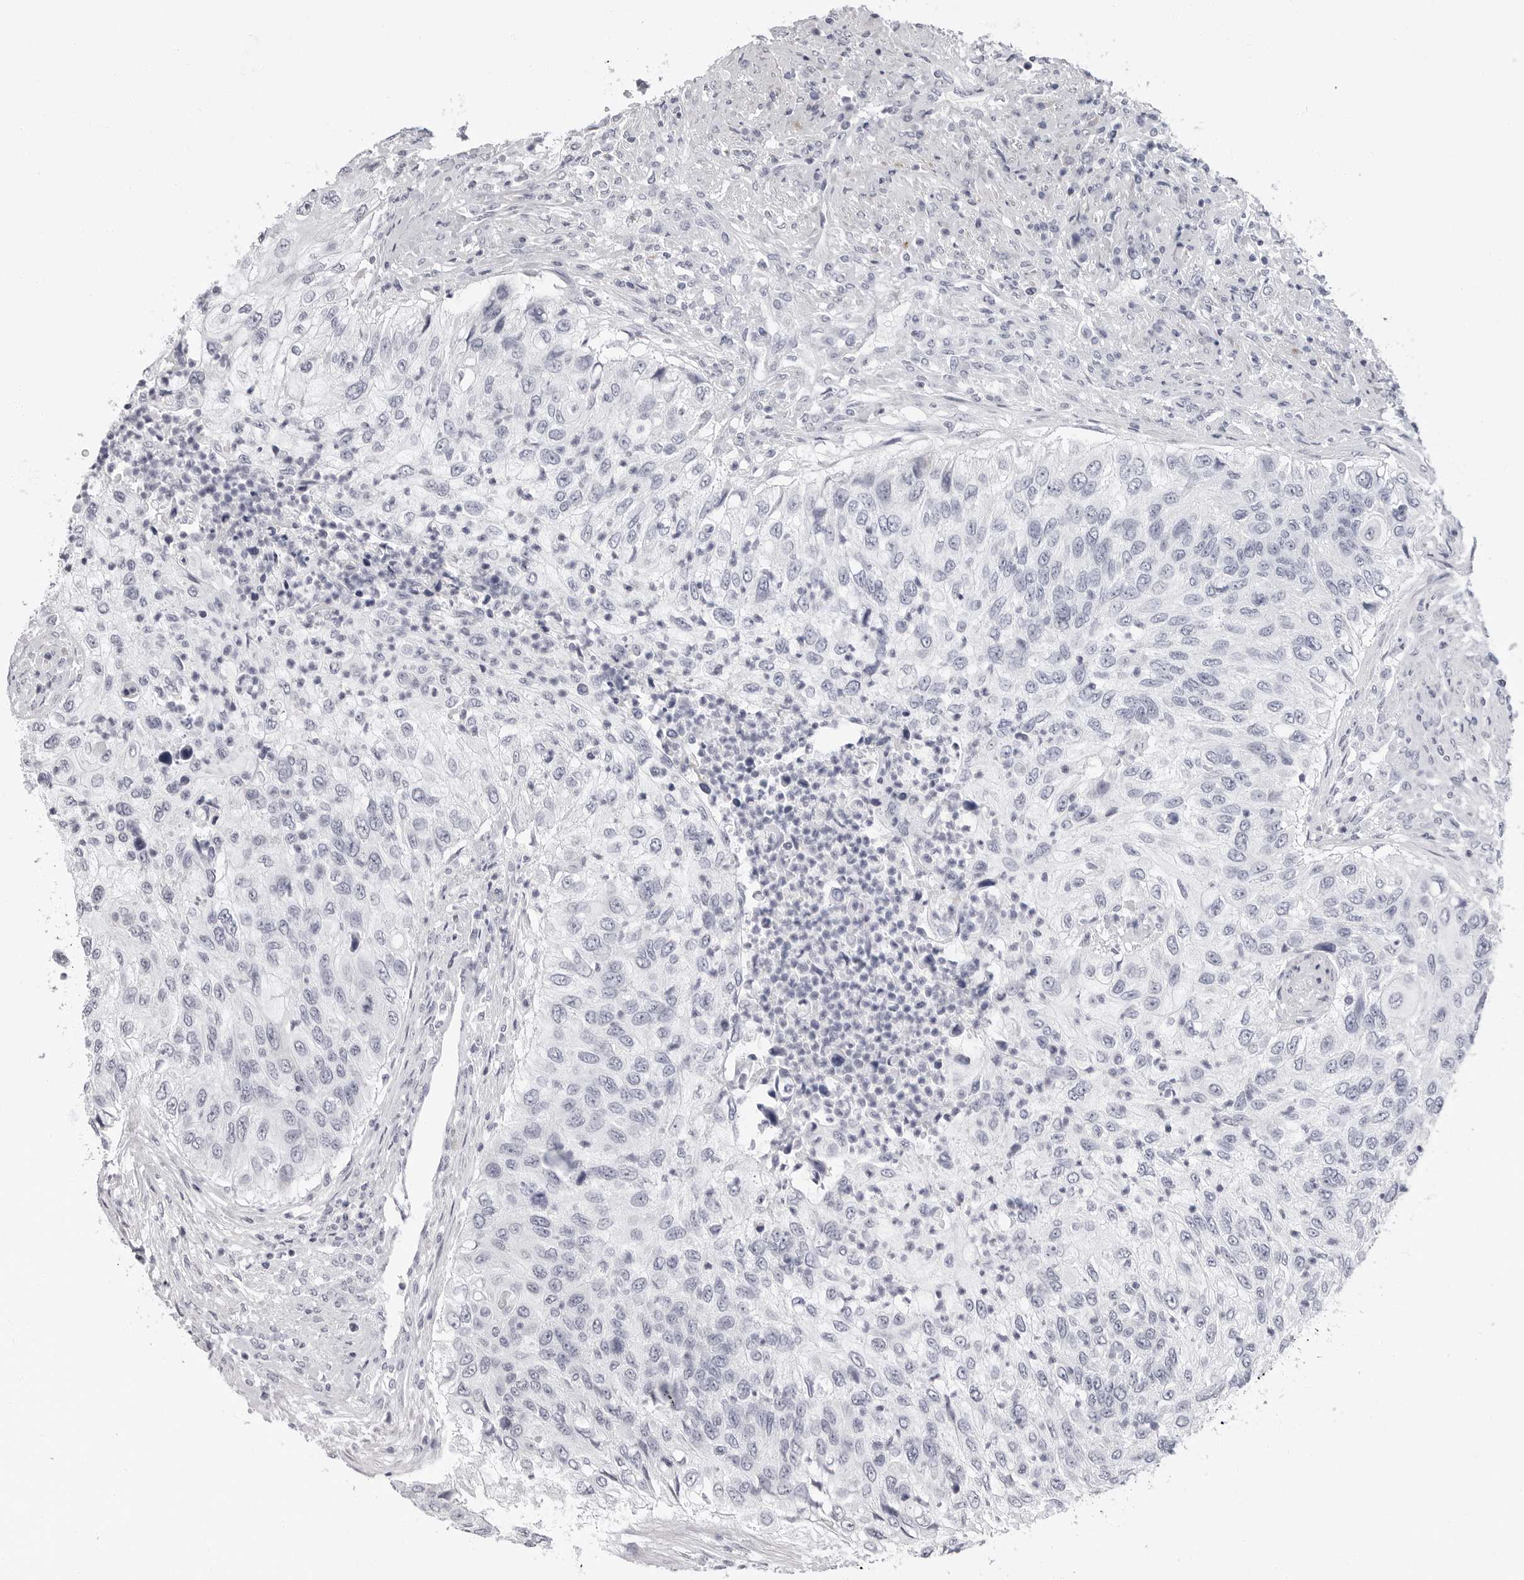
{"staining": {"intensity": "negative", "quantity": "none", "location": "none"}, "tissue": "urothelial cancer", "cell_type": "Tumor cells", "image_type": "cancer", "snomed": [{"axis": "morphology", "description": "Urothelial carcinoma, High grade"}, {"axis": "topography", "description": "Urinary bladder"}], "caption": "Tumor cells show no significant expression in high-grade urothelial carcinoma.", "gene": "ERICH3", "patient": {"sex": "female", "age": 60}}